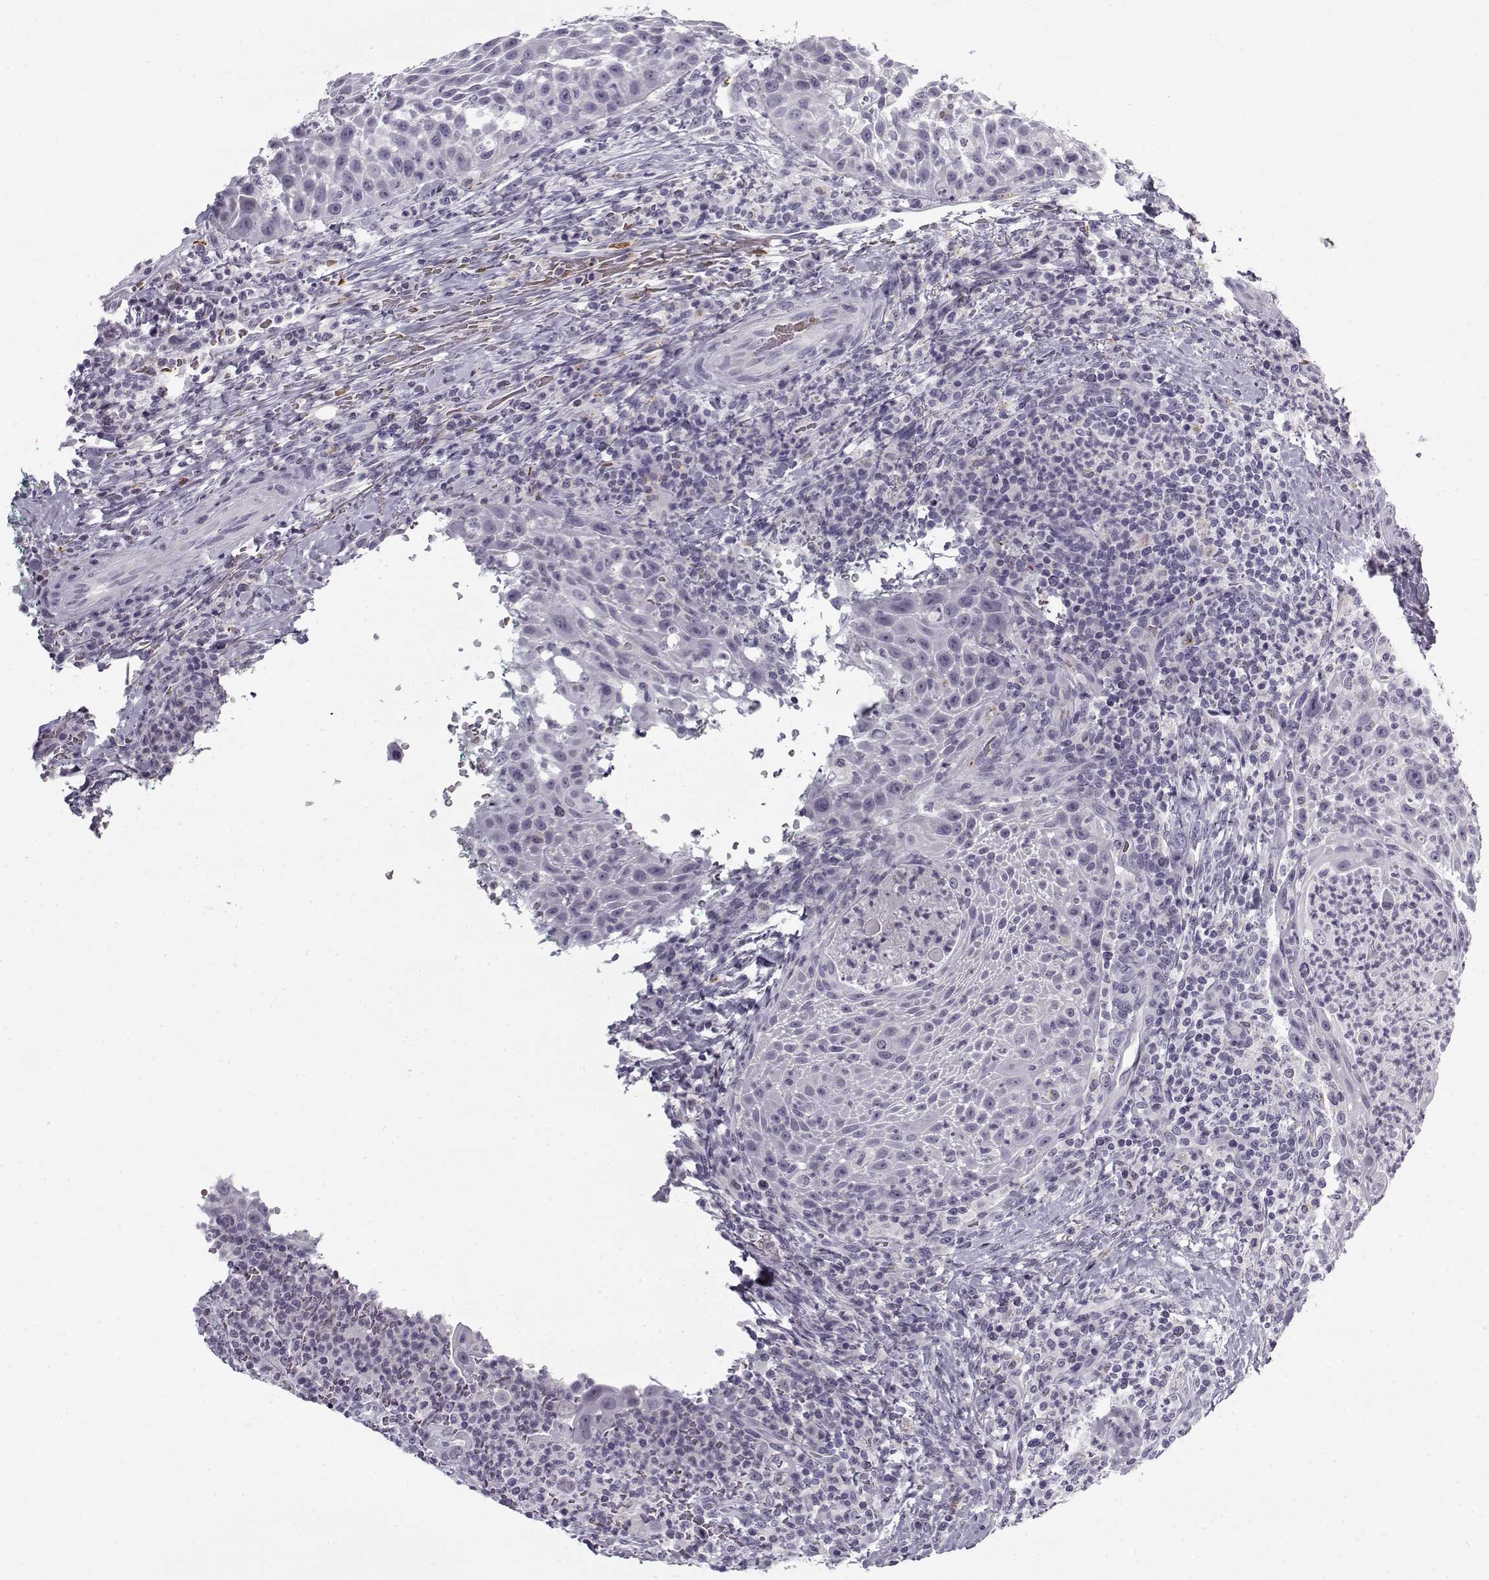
{"staining": {"intensity": "negative", "quantity": "none", "location": "none"}, "tissue": "head and neck cancer", "cell_type": "Tumor cells", "image_type": "cancer", "snomed": [{"axis": "morphology", "description": "Squamous cell carcinoma, NOS"}, {"axis": "topography", "description": "Head-Neck"}], "caption": "Tumor cells are negative for protein expression in human head and neck cancer.", "gene": "SNCA", "patient": {"sex": "male", "age": 69}}